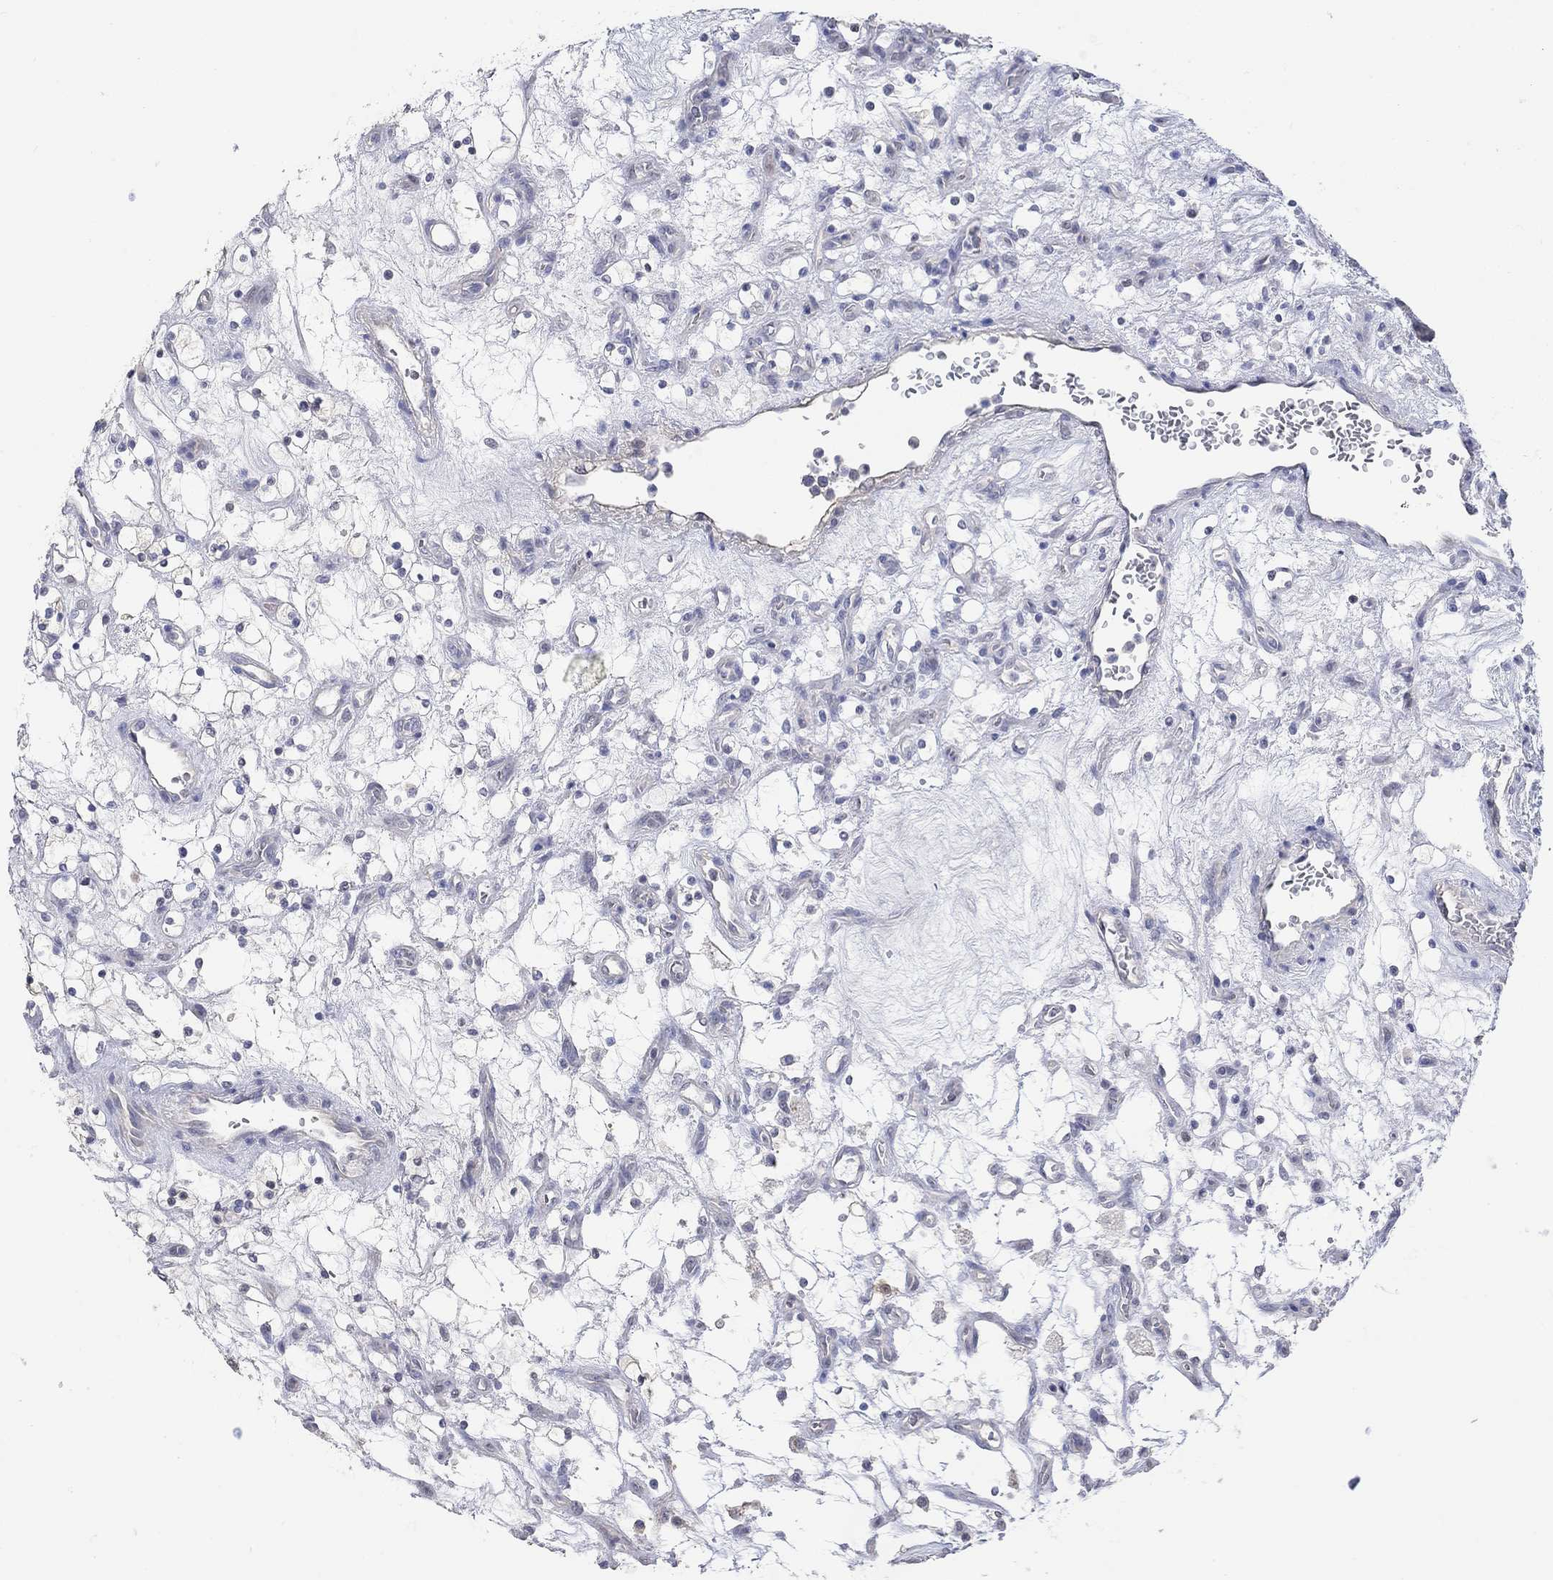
{"staining": {"intensity": "weak", "quantity": "<25%", "location": "cytoplasmic/membranous"}, "tissue": "renal cancer", "cell_type": "Tumor cells", "image_type": "cancer", "snomed": [{"axis": "morphology", "description": "Adenocarcinoma, NOS"}, {"axis": "topography", "description": "Kidney"}], "caption": "Immunohistochemical staining of human renal cancer (adenocarcinoma) reveals no significant expression in tumor cells.", "gene": "PNMA5", "patient": {"sex": "female", "age": 69}}